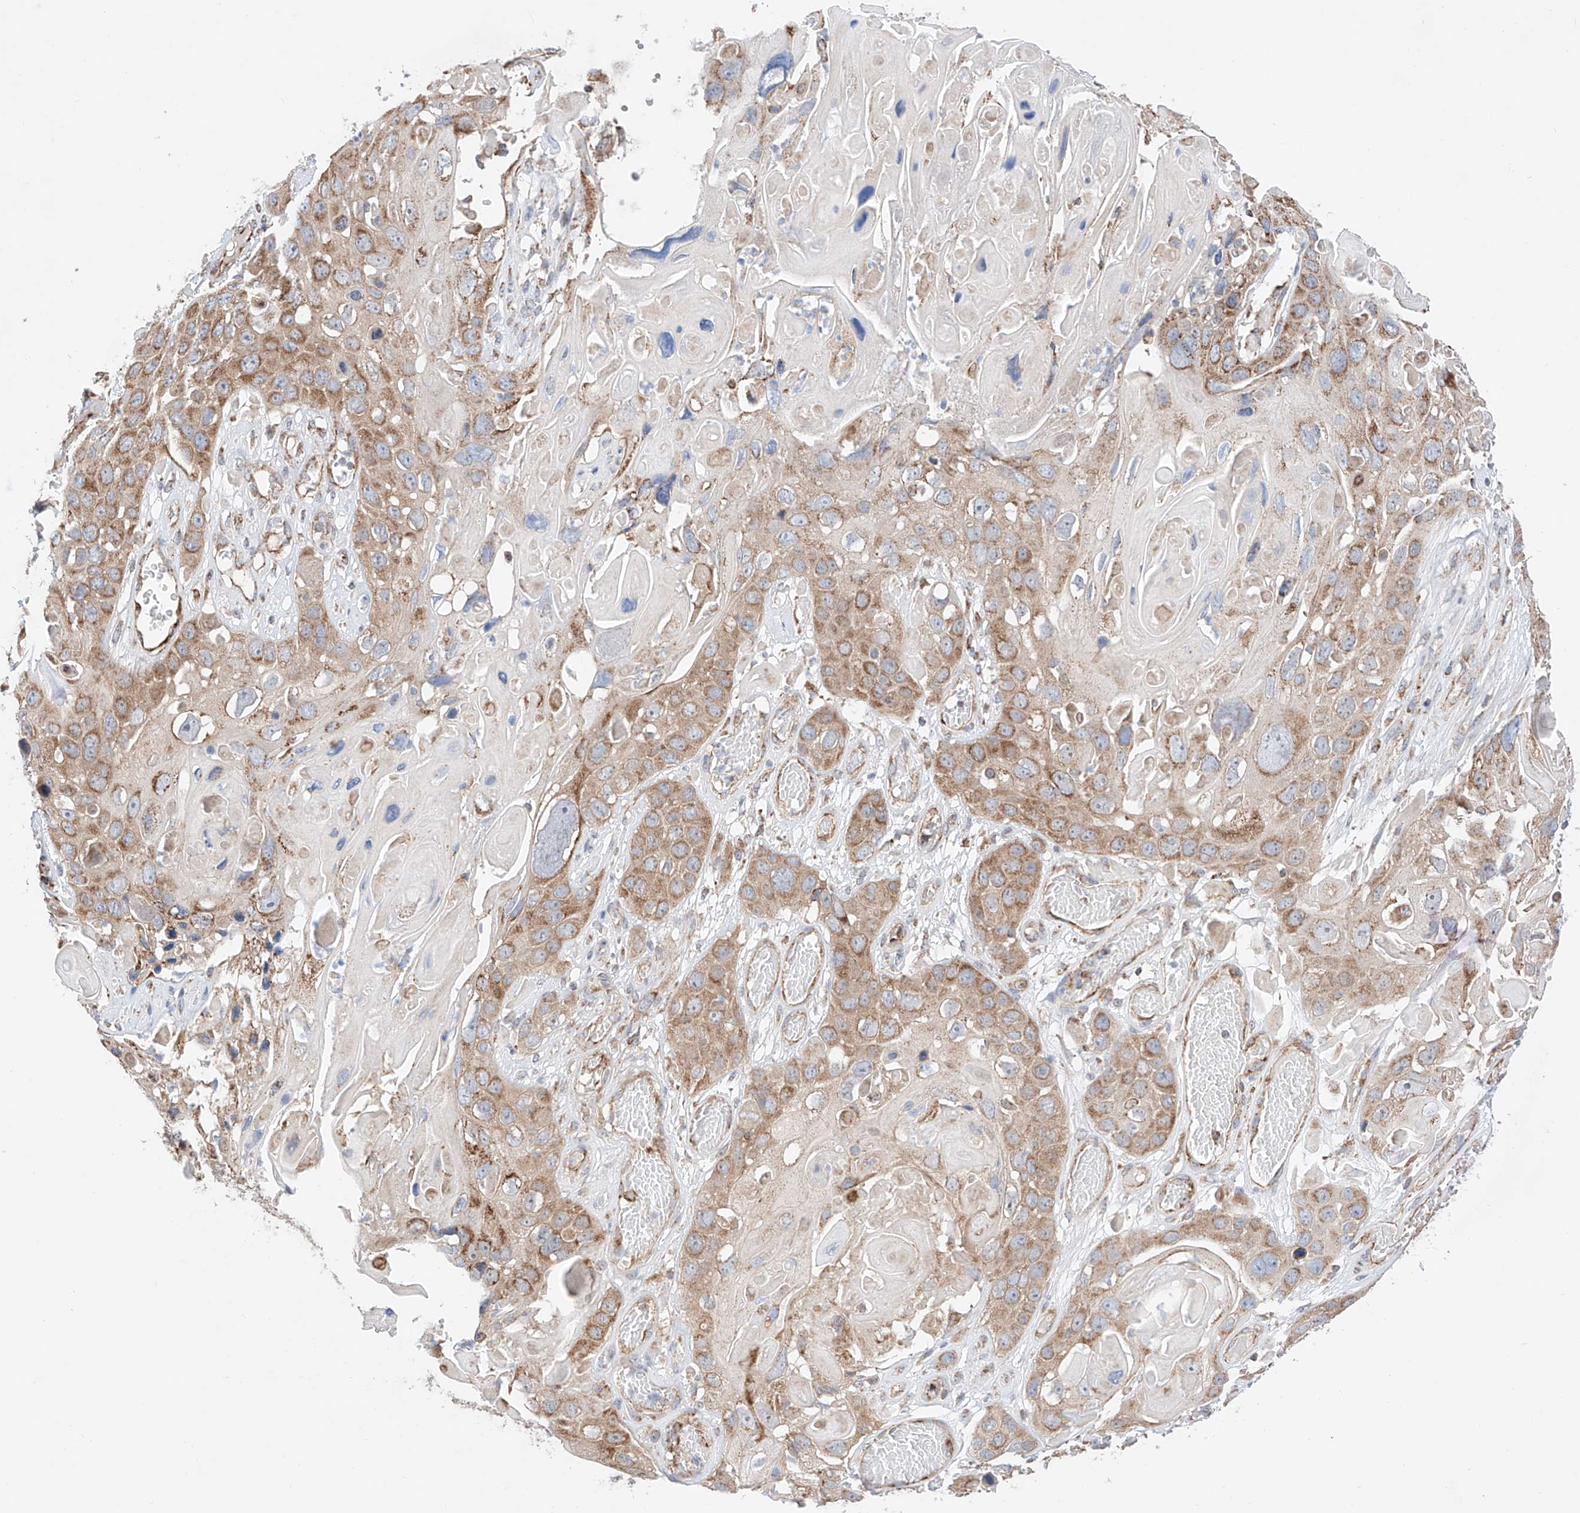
{"staining": {"intensity": "moderate", "quantity": "25%-75%", "location": "cytoplasmic/membranous"}, "tissue": "skin cancer", "cell_type": "Tumor cells", "image_type": "cancer", "snomed": [{"axis": "morphology", "description": "Squamous cell carcinoma, NOS"}, {"axis": "topography", "description": "Skin"}], "caption": "Protein staining of skin squamous cell carcinoma tissue reveals moderate cytoplasmic/membranous staining in approximately 25%-75% of tumor cells.", "gene": "KTI12", "patient": {"sex": "male", "age": 55}}